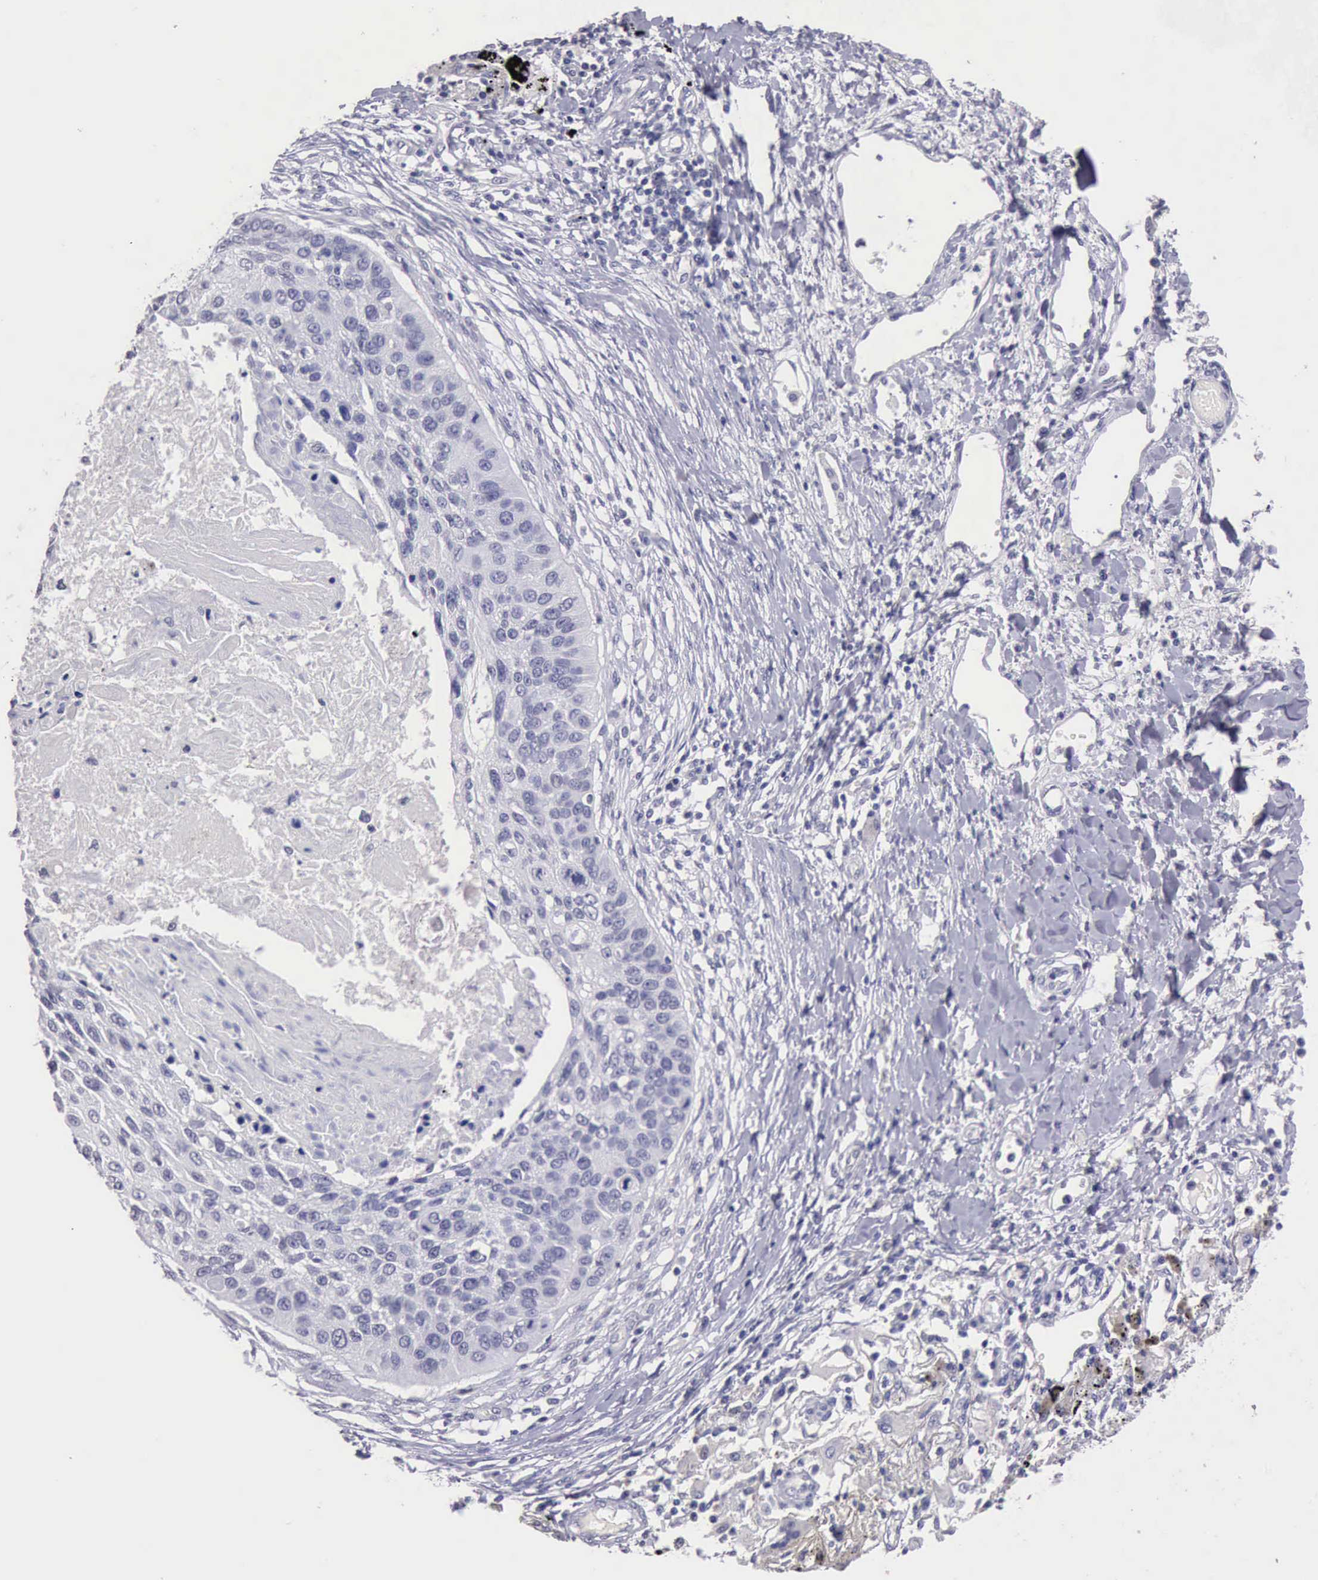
{"staining": {"intensity": "negative", "quantity": "none", "location": "none"}, "tissue": "lung cancer", "cell_type": "Tumor cells", "image_type": "cancer", "snomed": [{"axis": "morphology", "description": "Squamous cell carcinoma, NOS"}, {"axis": "topography", "description": "Lung"}], "caption": "Protein analysis of lung squamous cell carcinoma displays no significant expression in tumor cells. Nuclei are stained in blue.", "gene": "KCND1", "patient": {"sex": "male", "age": 71}}